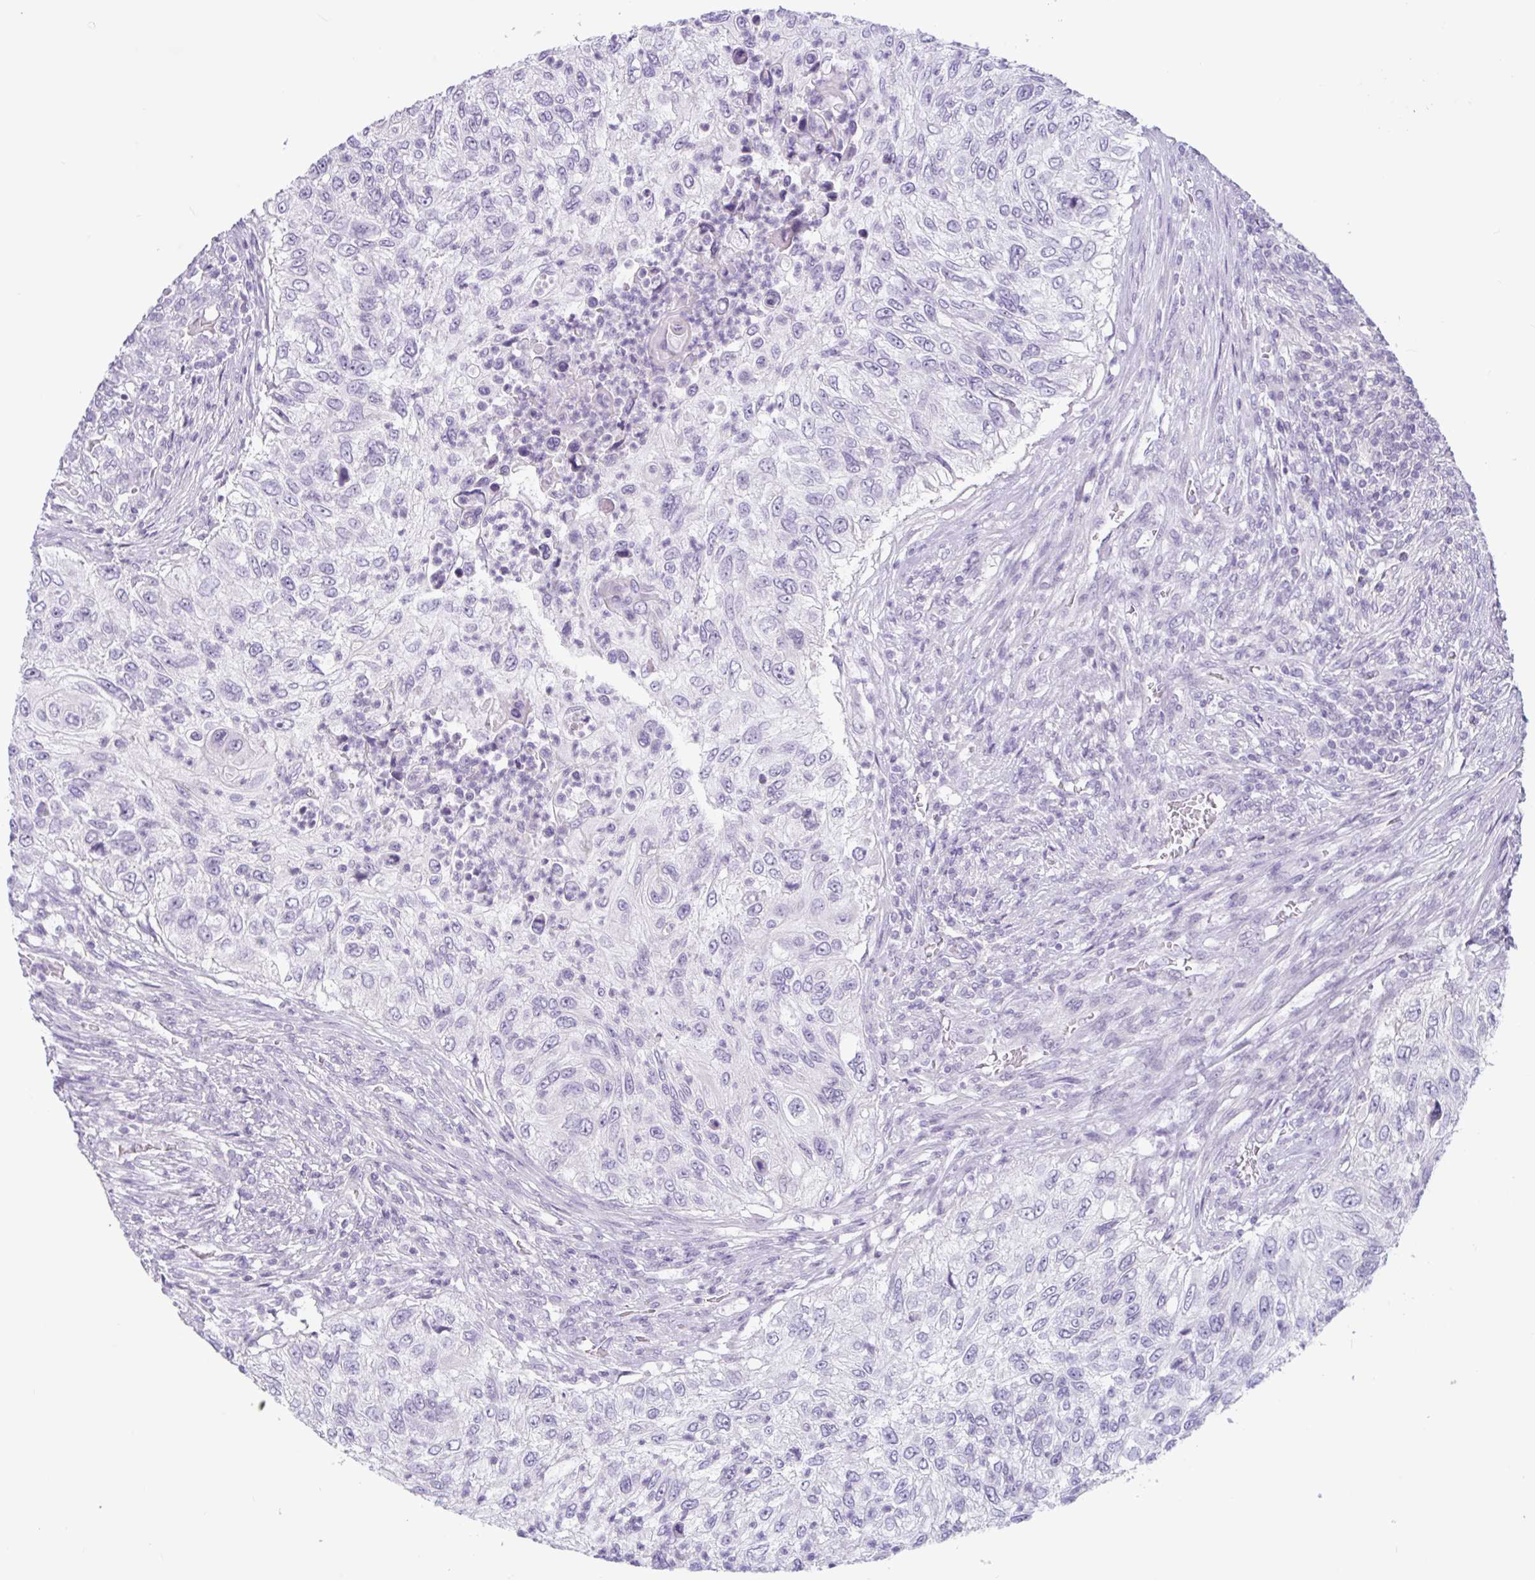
{"staining": {"intensity": "negative", "quantity": "none", "location": "none"}, "tissue": "urothelial cancer", "cell_type": "Tumor cells", "image_type": "cancer", "snomed": [{"axis": "morphology", "description": "Urothelial carcinoma, High grade"}, {"axis": "topography", "description": "Urinary bladder"}], "caption": "The photomicrograph shows no significant expression in tumor cells of high-grade urothelial carcinoma.", "gene": "CTSE", "patient": {"sex": "female", "age": 60}}